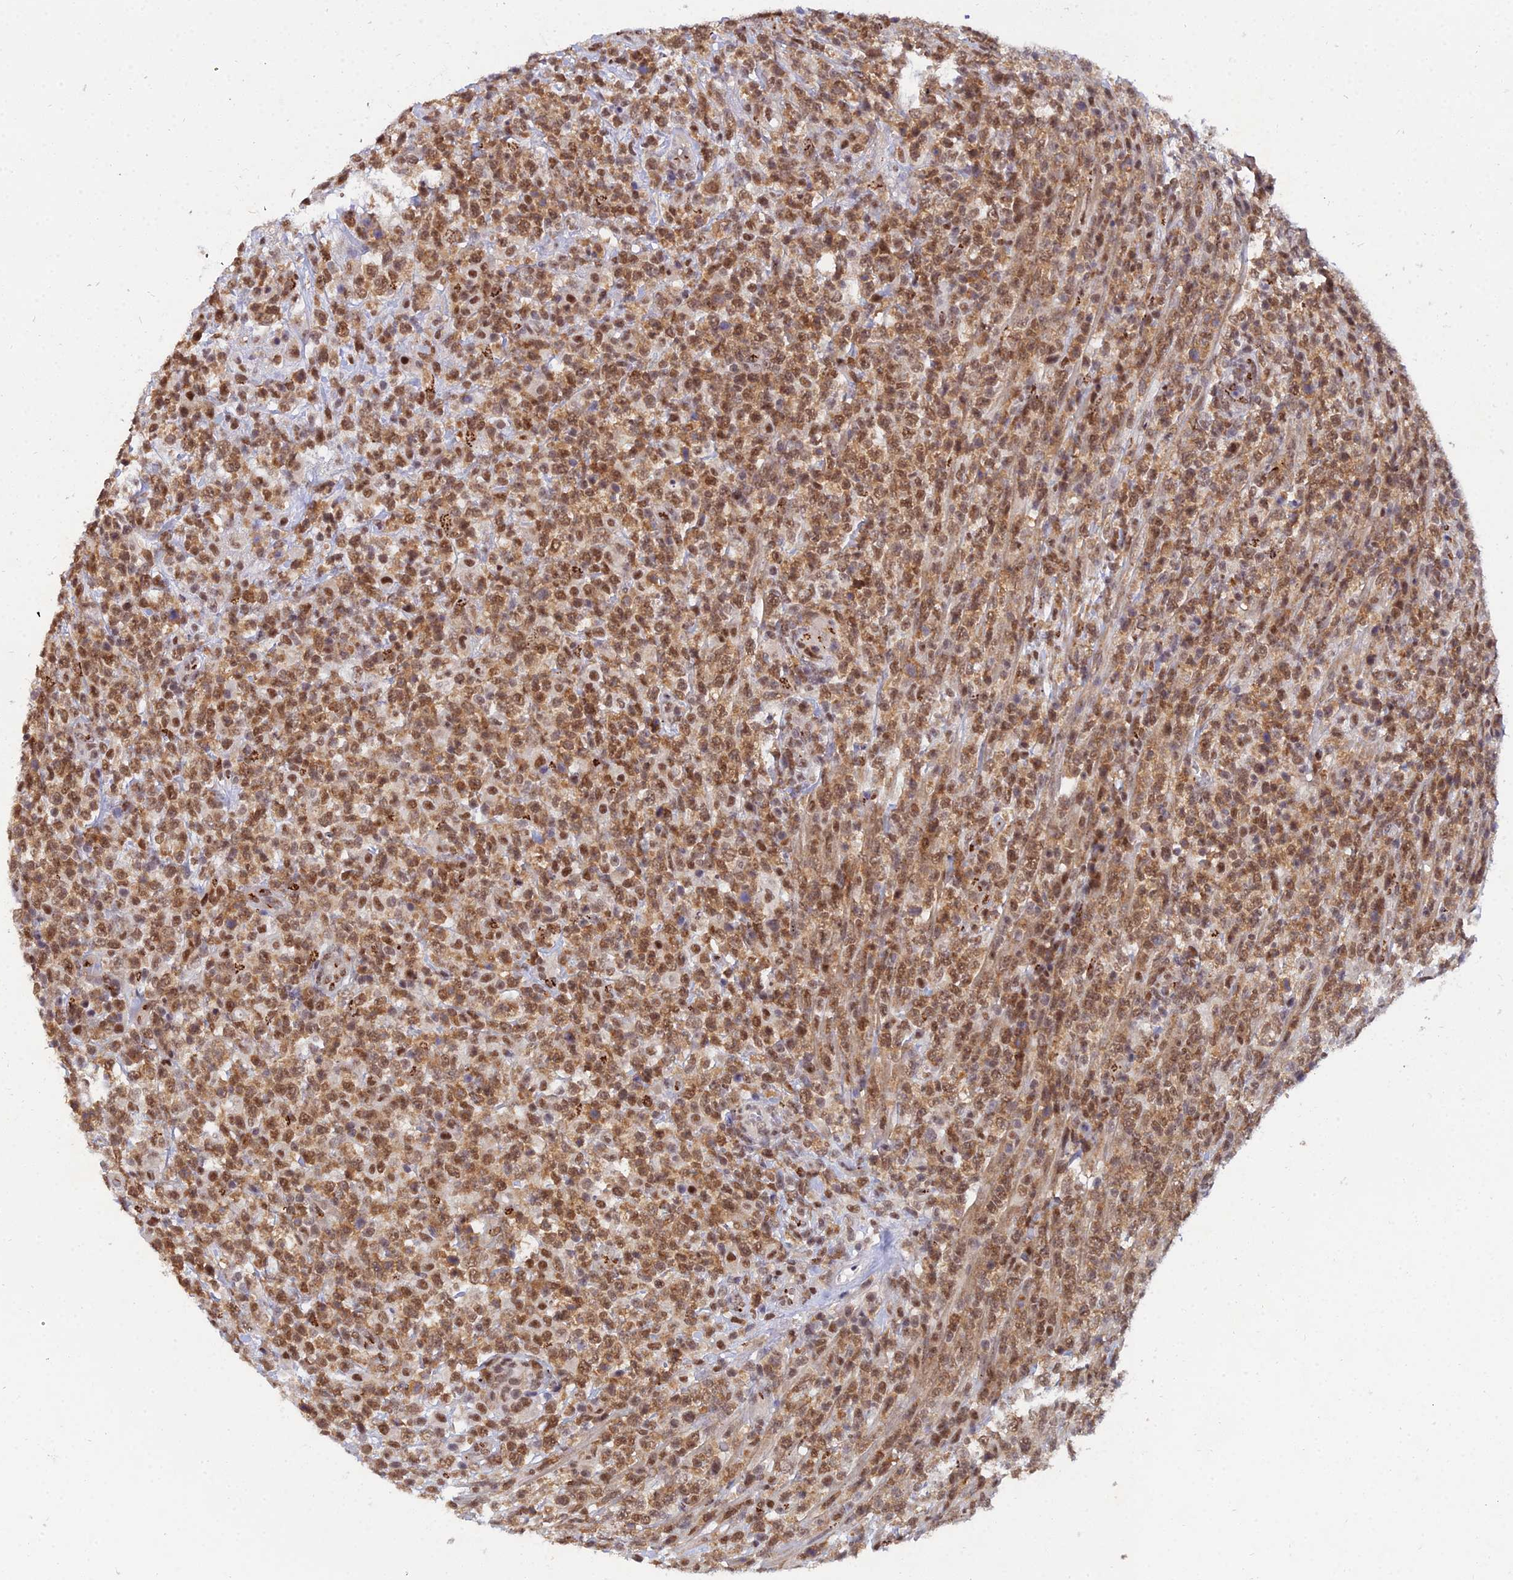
{"staining": {"intensity": "strong", "quantity": ">75%", "location": "cytoplasmic/membranous,nuclear"}, "tissue": "lymphoma", "cell_type": "Tumor cells", "image_type": "cancer", "snomed": [{"axis": "morphology", "description": "Malignant lymphoma, non-Hodgkin's type, High grade"}, {"axis": "topography", "description": "Colon"}], "caption": "Malignant lymphoma, non-Hodgkin's type (high-grade) tissue demonstrates strong cytoplasmic/membranous and nuclear positivity in about >75% of tumor cells, visualized by immunohistochemistry. Using DAB (brown) and hematoxylin (blue) stains, captured at high magnification using brightfield microscopy.", "gene": "THOC3", "patient": {"sex": "female", "age": 53}}